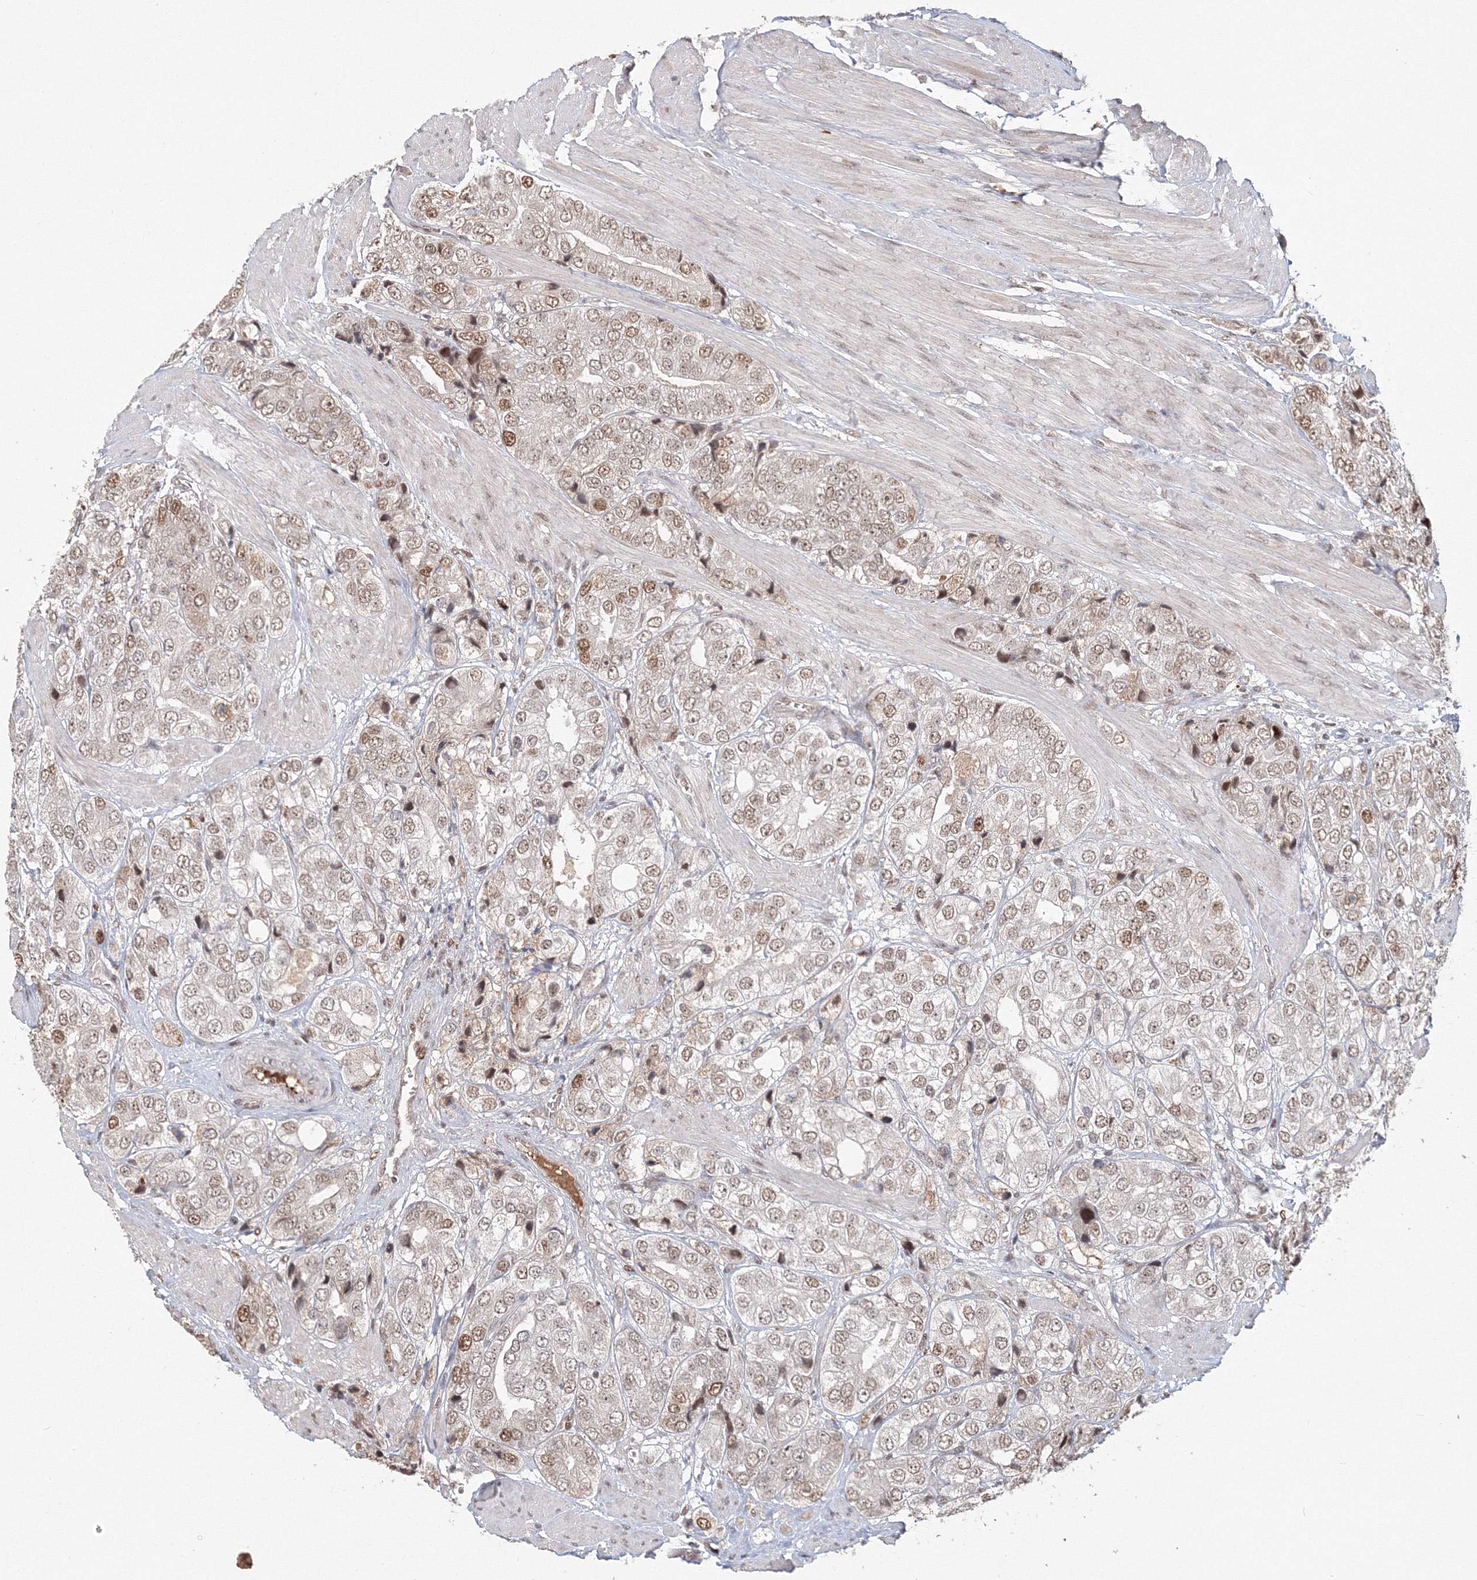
{"staining": {"intensity": "moderate", "quantity": "25%-75%", "location": "nuclear"}, "tissue": "prostate cancer", "cell_type": "Tumor cells", "image_type": "cancer", "snomed": [{"axis": "morphology", "description": "Adenocarcinoma, High grade"}, {"axis": "topography", "description": "Prostate"}], "caption": "Immunohistochemistry of prostate high-grade adenocarcinoma shows medium levels of moderate nuclear staining in about 25%-75% of tumor cells.", "gene": "IWS1", "patient": {"sex": "male", "age": 50}}